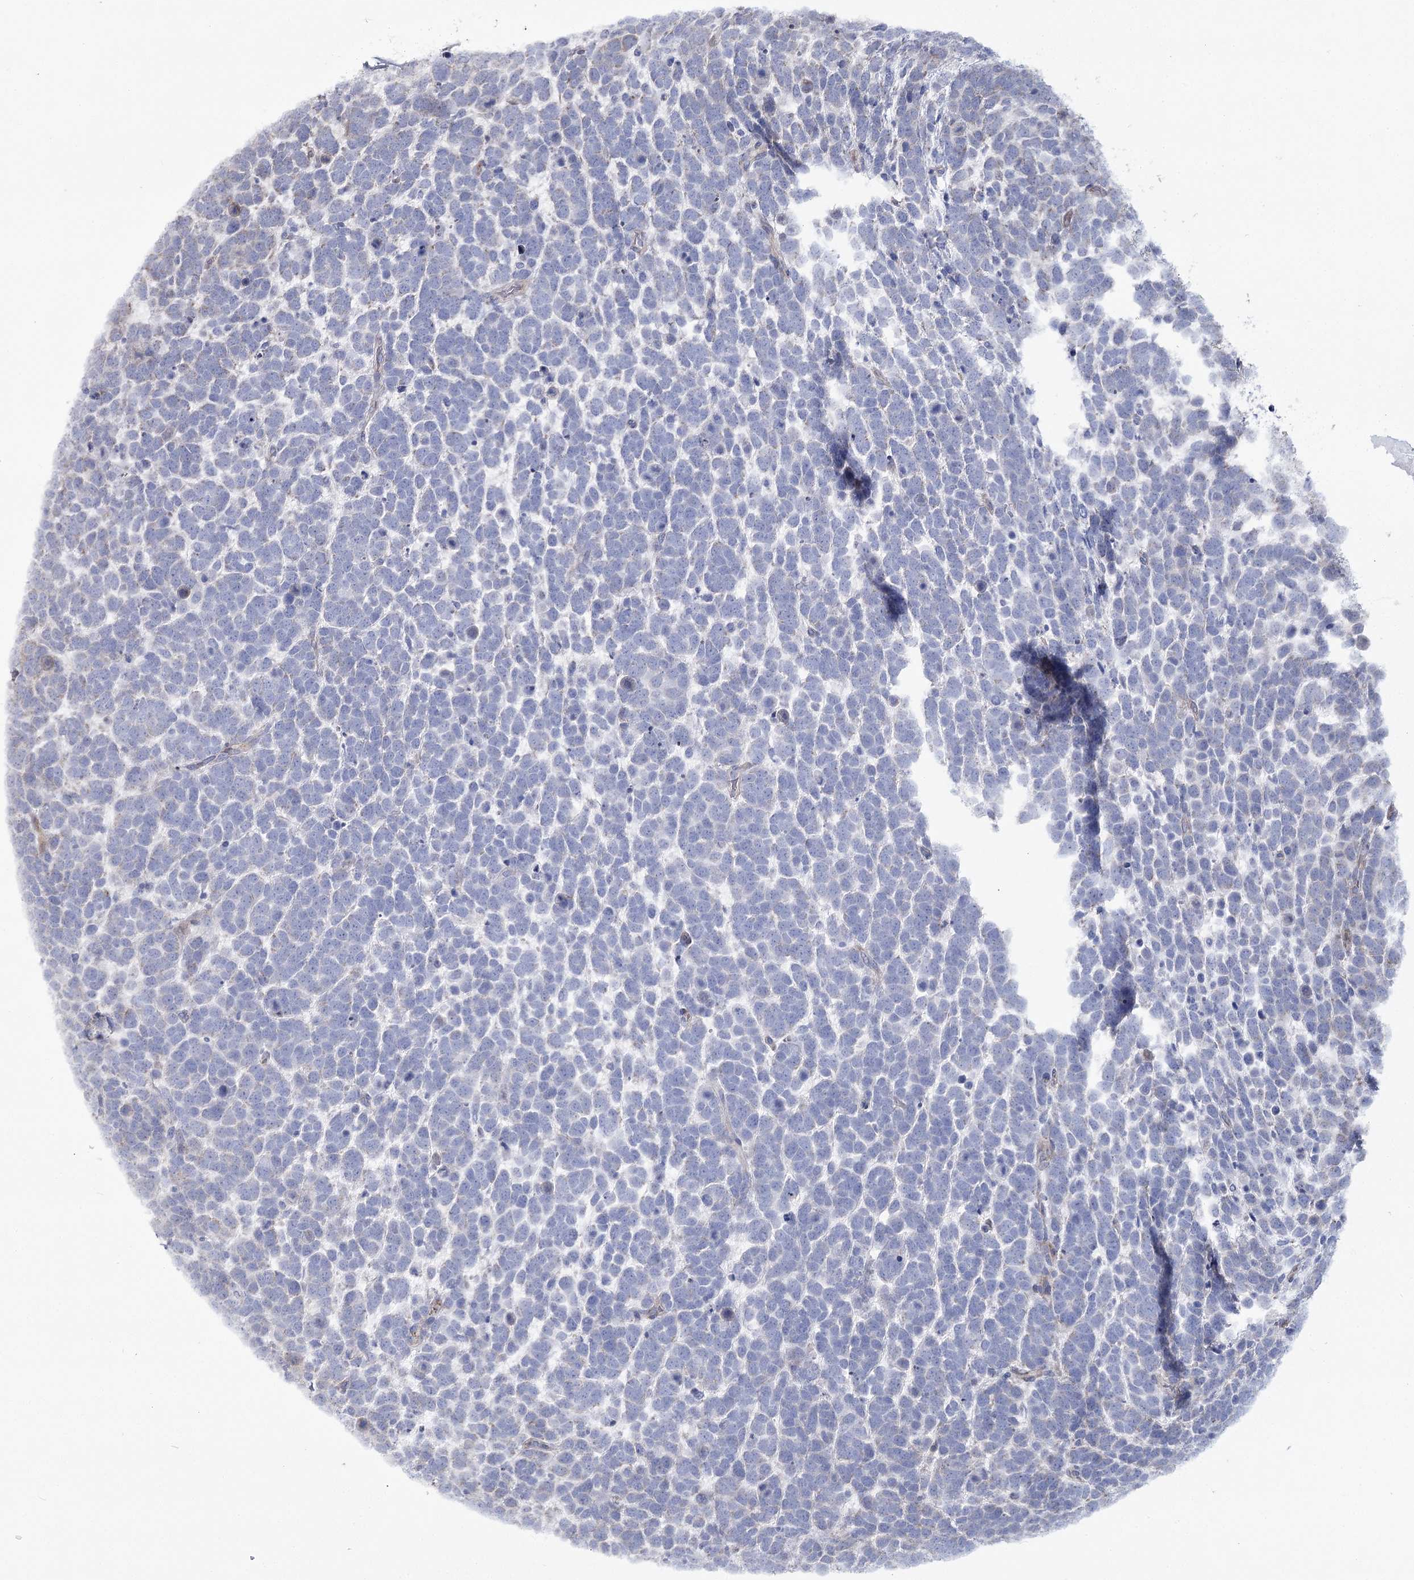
{"staining": {"intensity": "negative", "quantity": "none", "location": "none"}, "tissue": "urothelial cancer", "cell_type": "Tumor cells", "image_type": "cancer", "snomed": [{"axis": "morphology", "description": "Urothelial carcinoma, High grade"}, {"axis": "topography", "description": "Urinary bladder"}], "caption": "Human urothelial cancer stained for a protein using immunohistochemistry (IHC) reveals no positivity in tumor cells.", "gene": "ME3", "patient": {"sex": "female", "age": 82}}